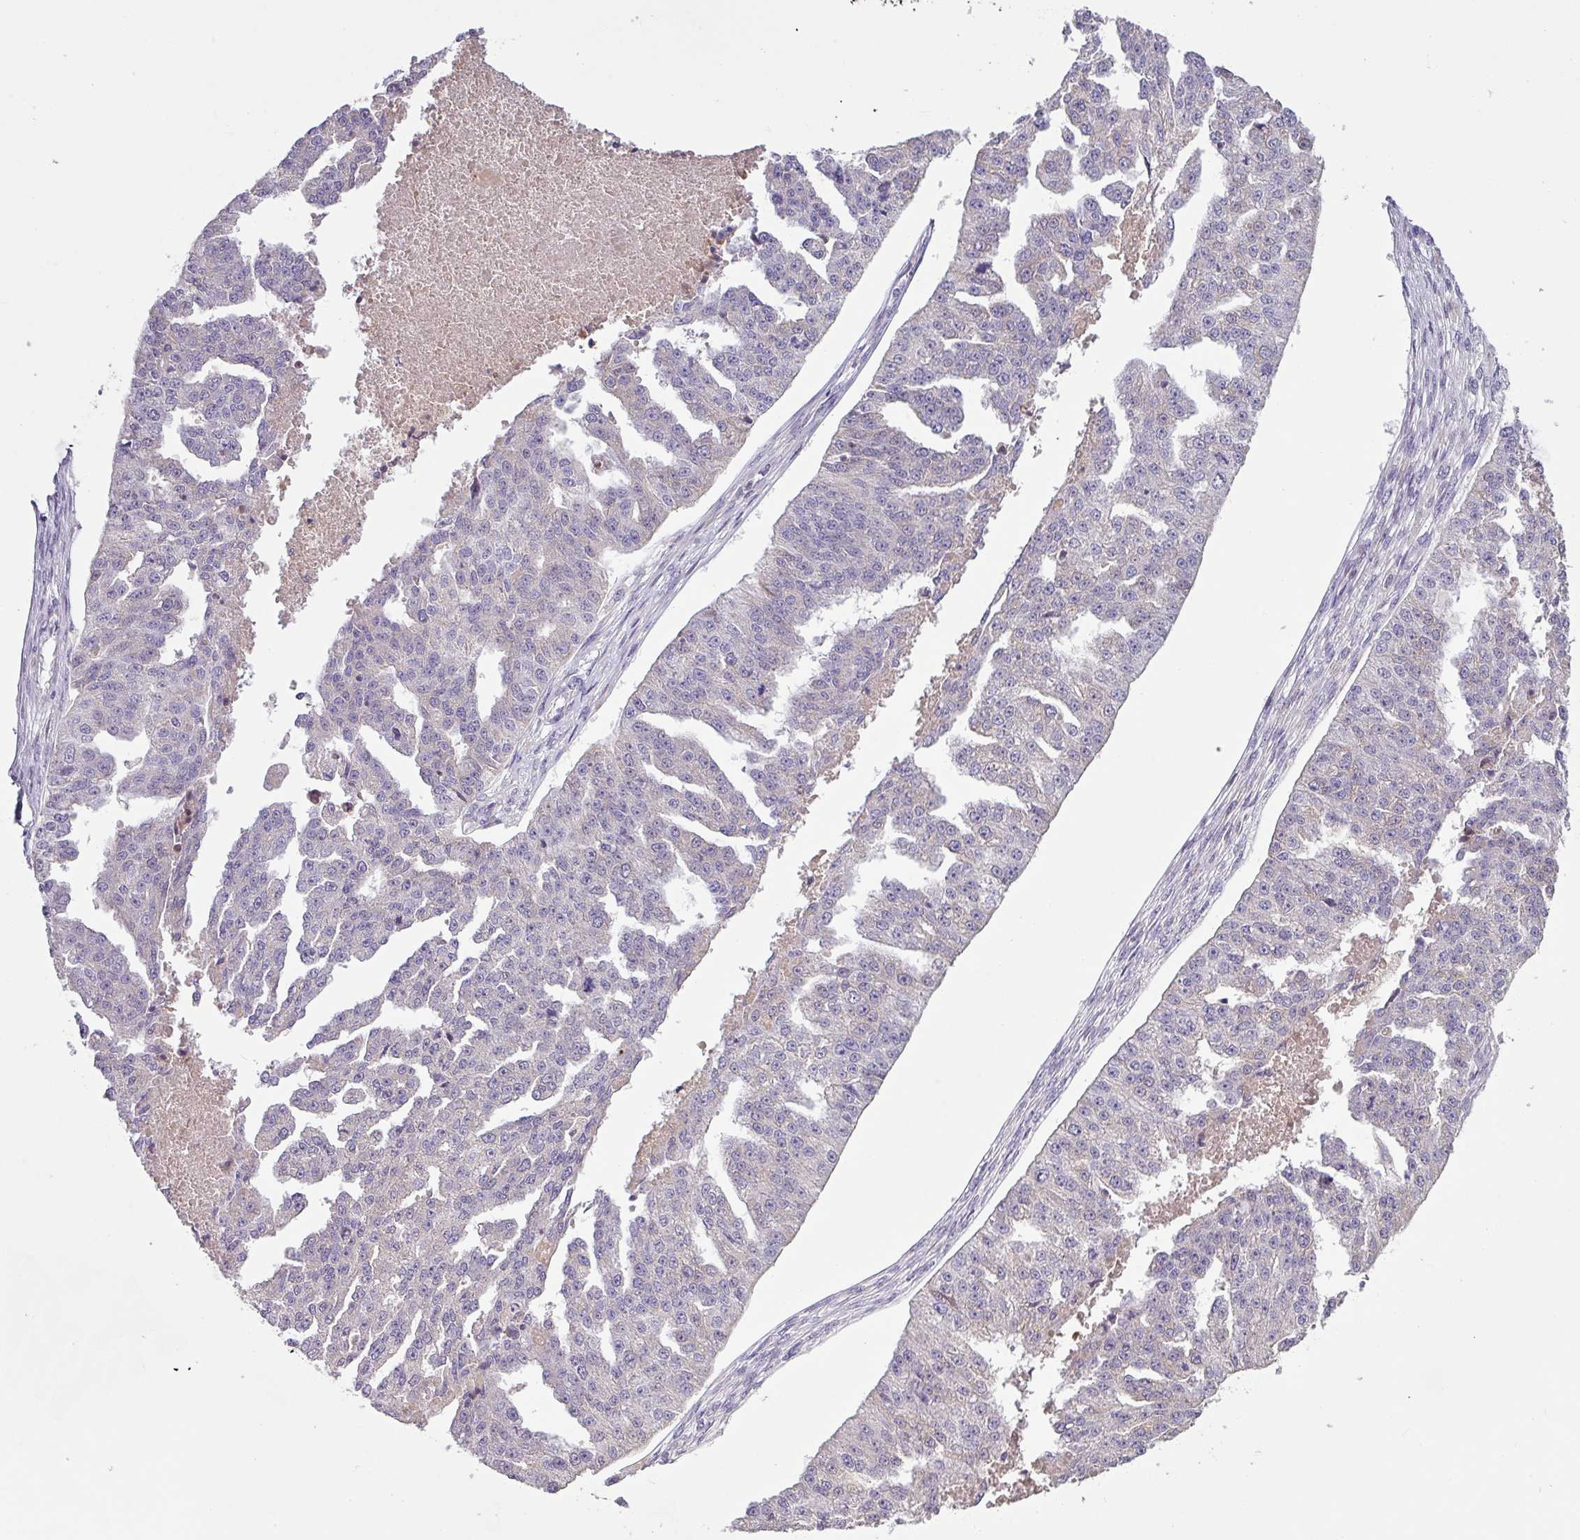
{"staining": {"intensity": "negative", "quantity": "none", "location": "none"}, "tissue": "ovarian cancer", "cell_type": "Tumor cells", "image_type": "cancer", "snomed": [{"axis": "morphology", "description": "Cystadenocarcinoma, serous, NOS"}, {"axis": "topography", "description": "Ovary"}], "caption": "A photomicrograph of human ovarian cancer is negative for staining in tumor cells.", "gene": "KLHL3", "patient": {"sex": "female", "age": 58}}